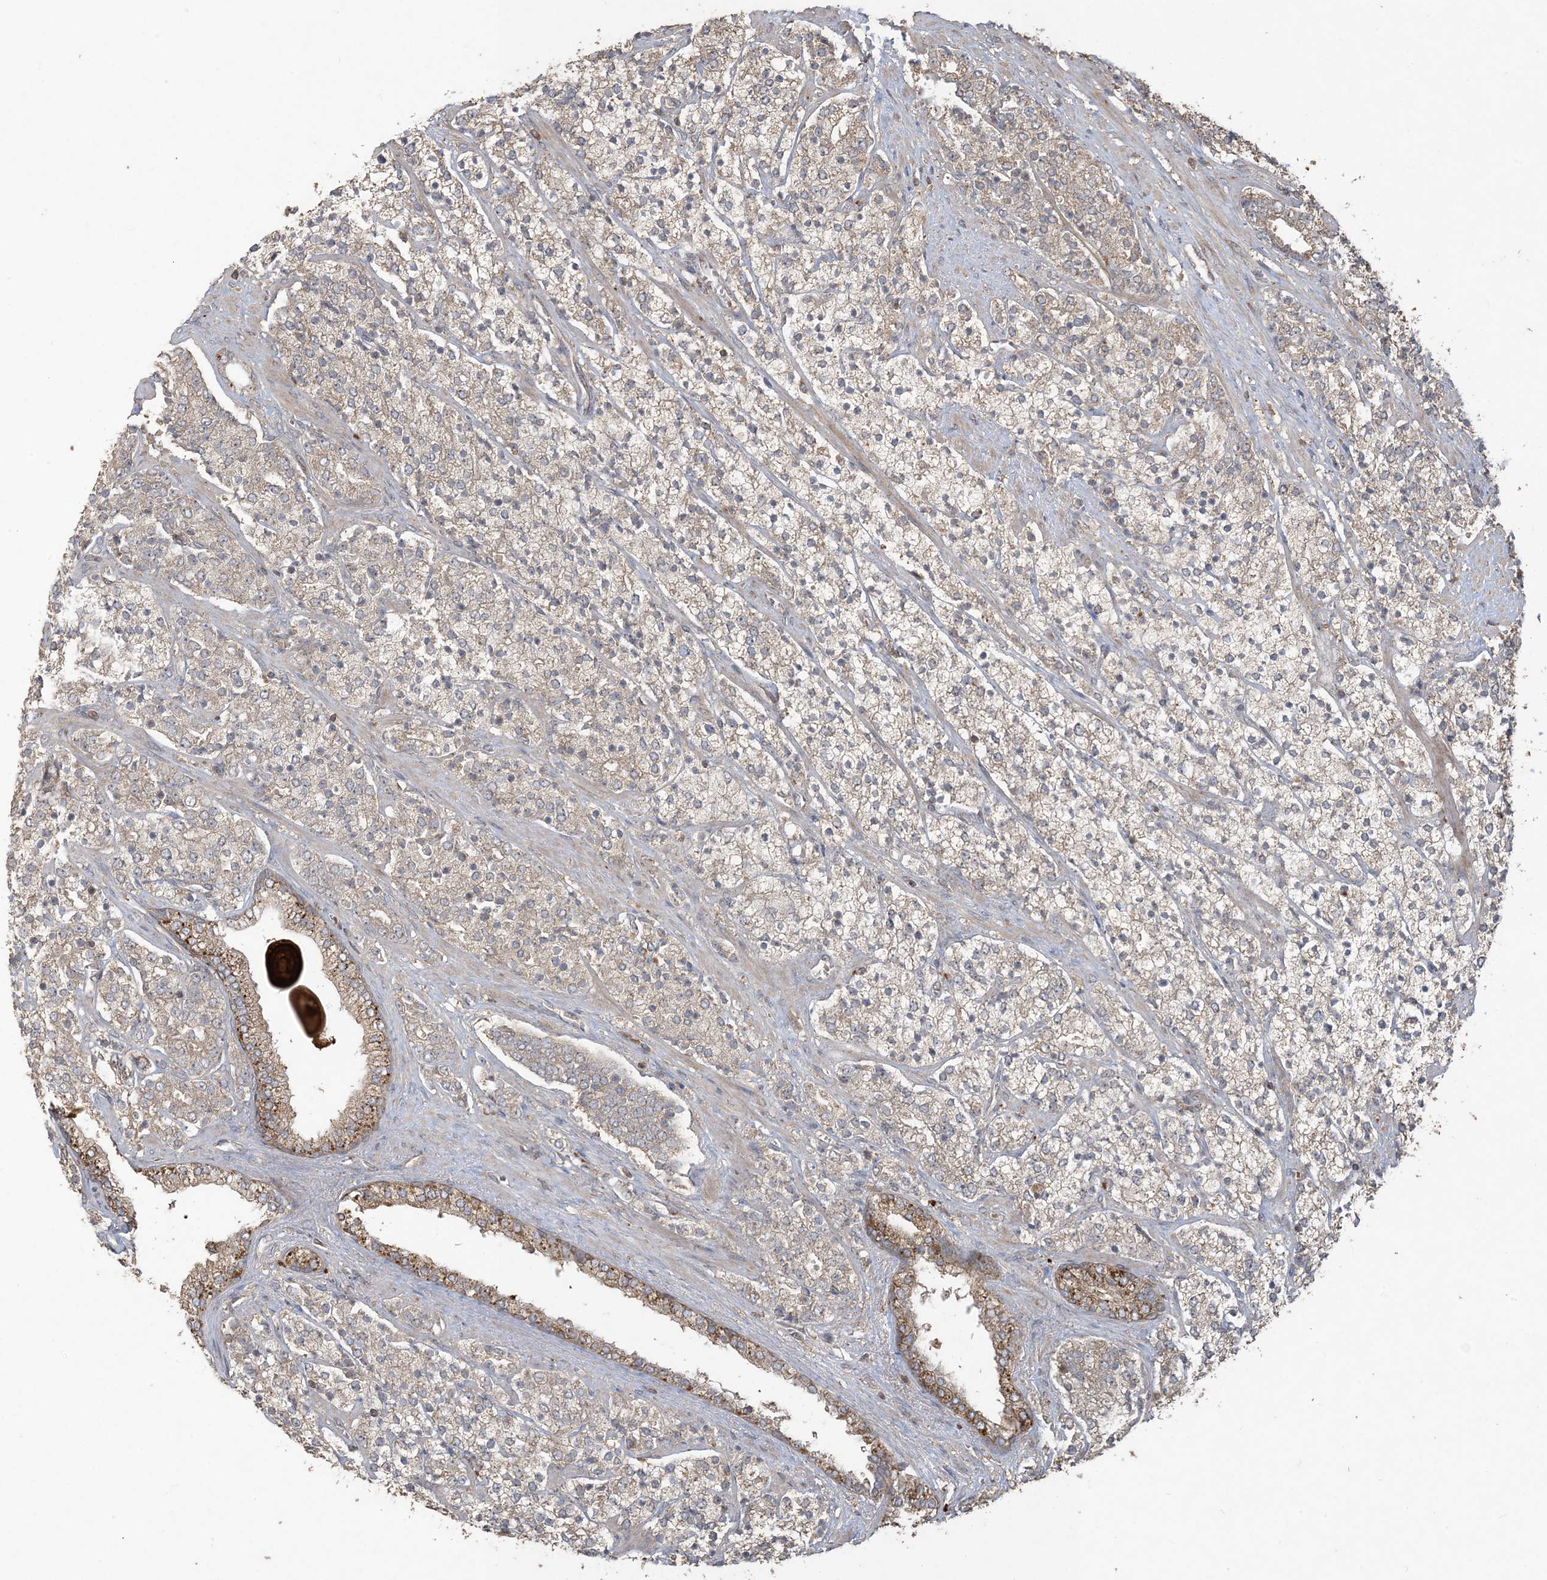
{"staining": {"intensity": "weak", "quantity": ">75%", "location": "cytoplasmic/membranous"}, "tissue": "prostate cancer", "cell_type": "Tumor cells", "image_type": "cancer", "snomed": [{"axis": "morphology", "description": "Adenocarcinoma, High grade"}, {"axis": "topography", "description": "Prostate"}], "caption": "Approximately >75% of tumor cells in prostate cancer (adenocarcinoma (high-grade)) display weak cytoplasmic/membranous protein positivity as visualized by brown immunohistochemical staining.", "gene": "EFCAB8", "patient": {"sex": "male", "age": 71}}